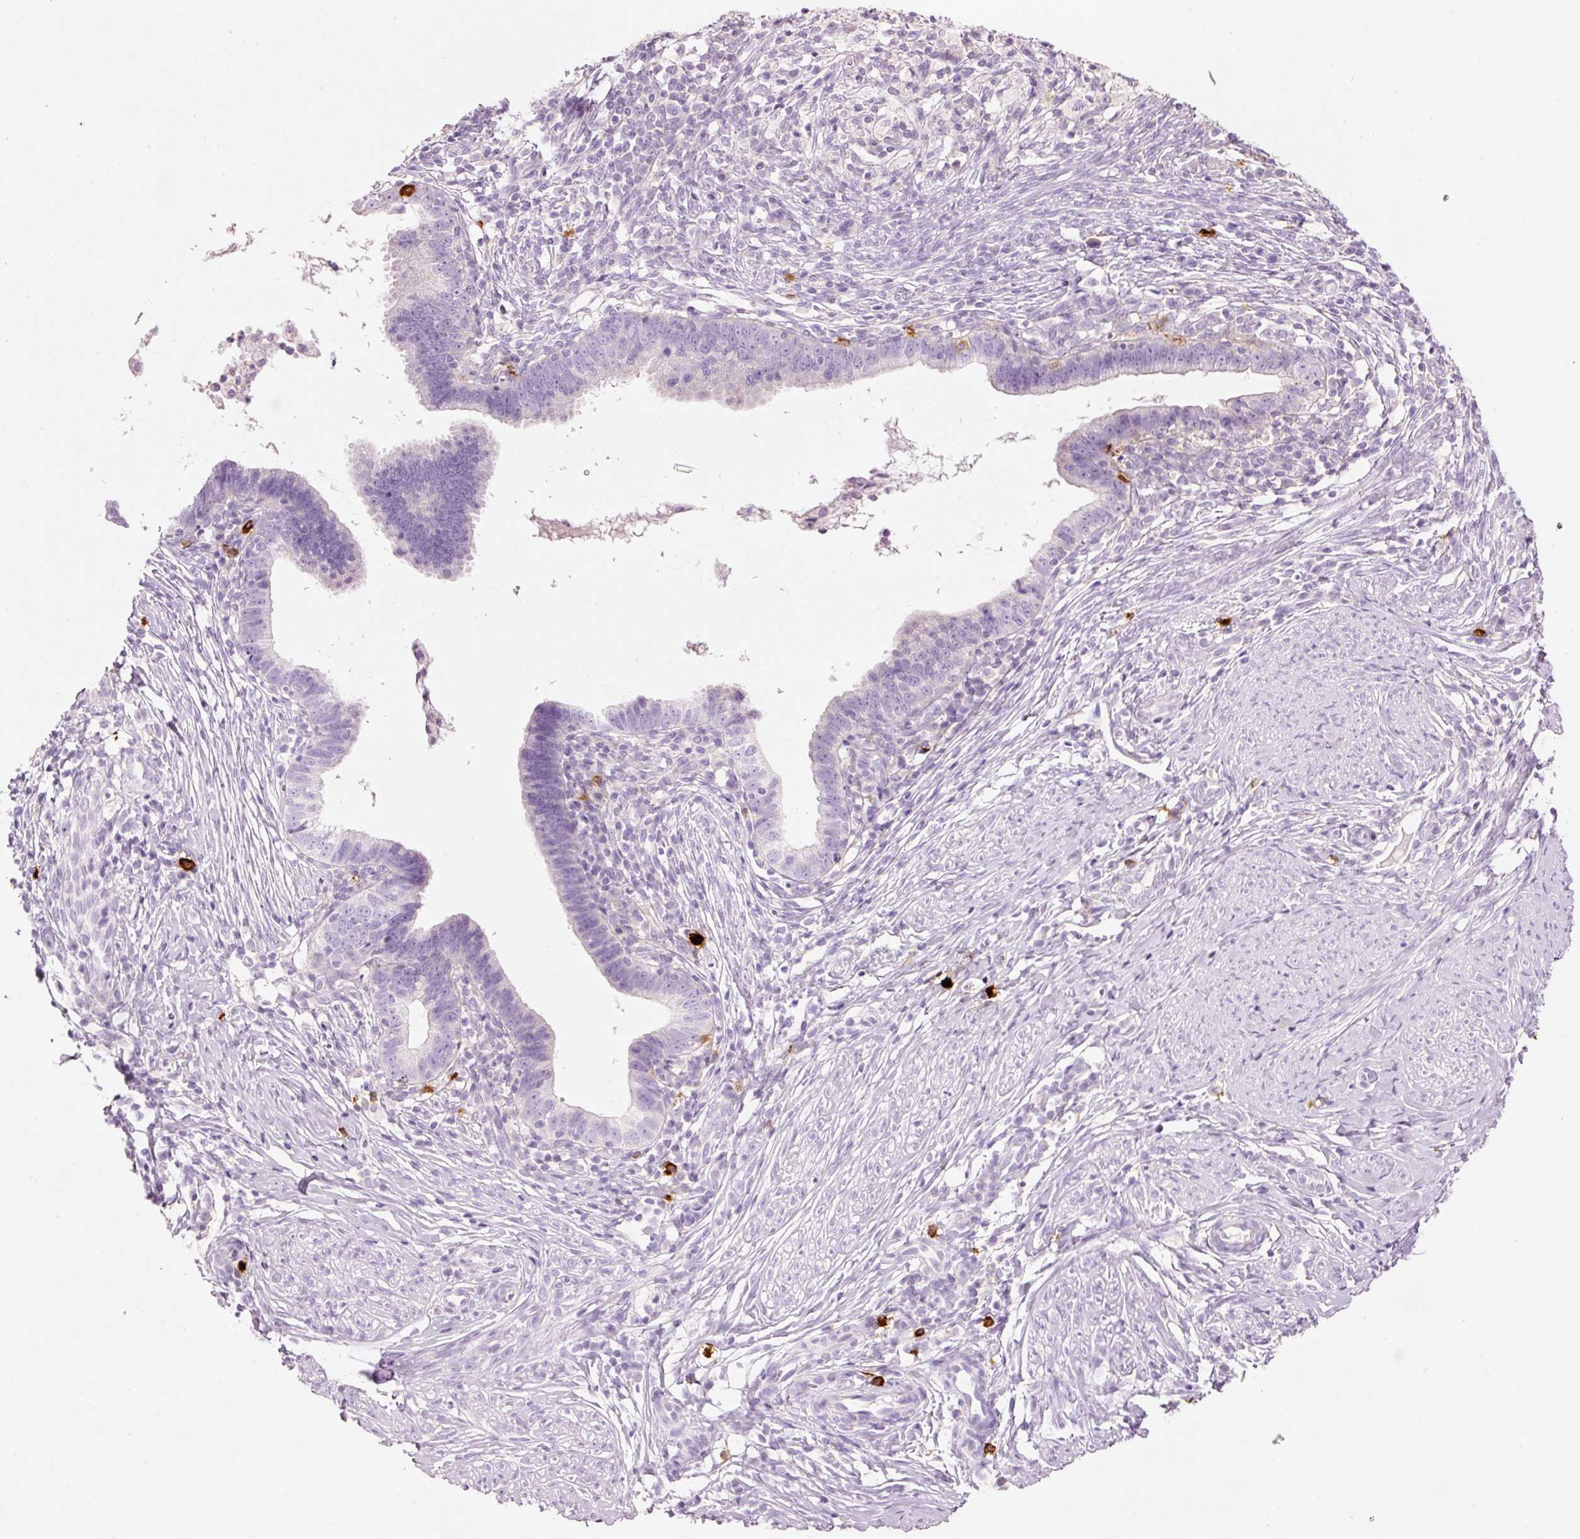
{"staining": {"intensity": "negative", "quantity": "none", "location": "none"}, "tissue": "cervical cancer", "cell_type": "Tumor cells", "image_type": "cancer", "snomed": [{"axis": "morphology", "description": "Adenocarcinoma, NOS"}, {"axis": "topography", "description": "Cervix"}], "caption": "Photomicrograph shows no significant protein staining in tumor cells of cervical cancer.", "gene": "CMA1", "patient": {"sex": "female", "age": 36}}